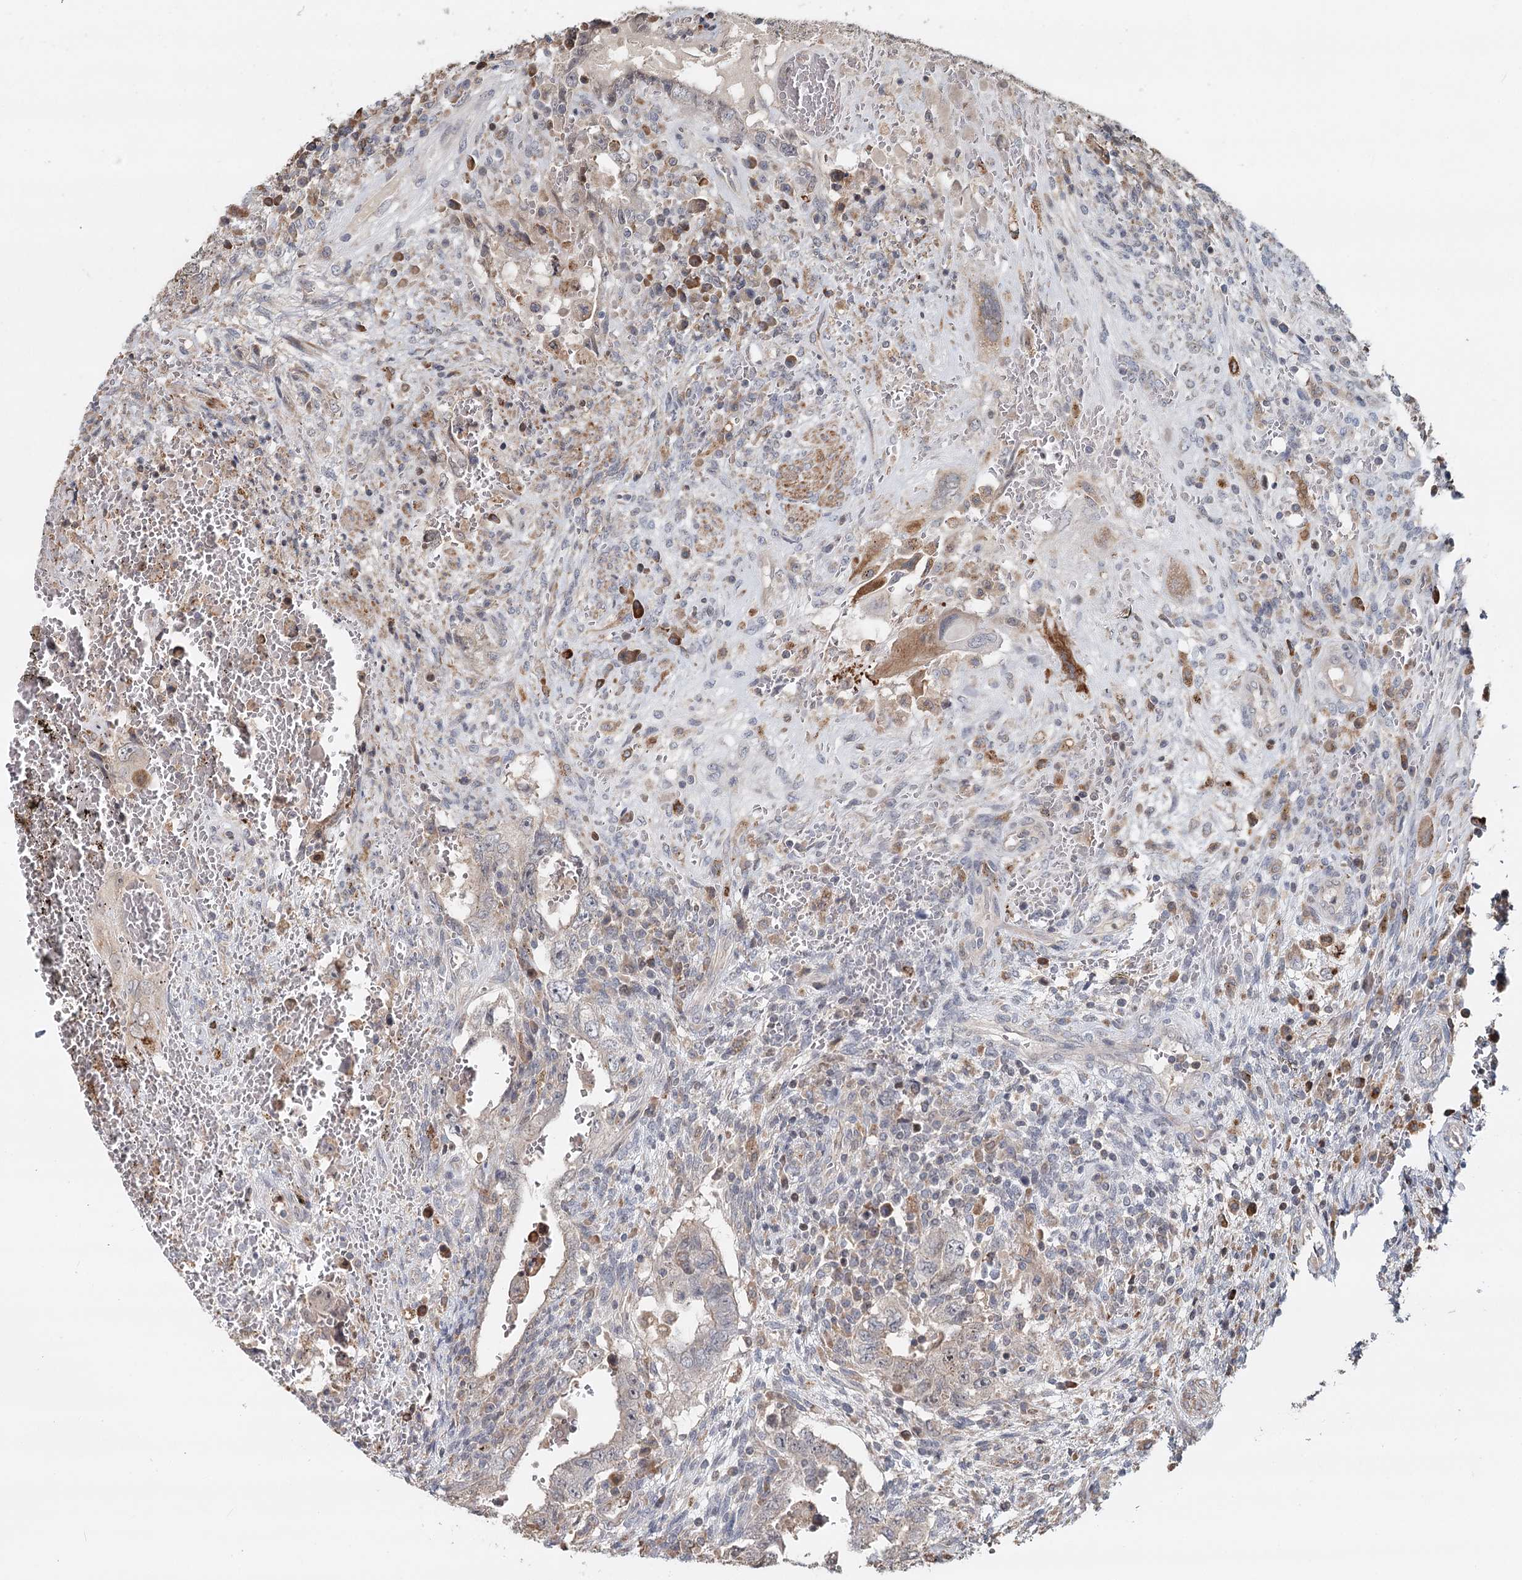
{"staining": {"intensity": "negative", "quantity": "none", "location": "none"}, "tissue": "testis cancer", "cell_type": "Tumor cells", "image_type": "cancer", "snomed": [{"axis": "morphology", "description": "Carcinoma, Embryonal, NOS"}, {"axis": "topography", "description": "Testis"}], "caption": "Micrograph shows no significant protein staining in tumor cells of testis cancer.", "gene": "RNF111", "patient": {"sex": "male", "age": 26}}